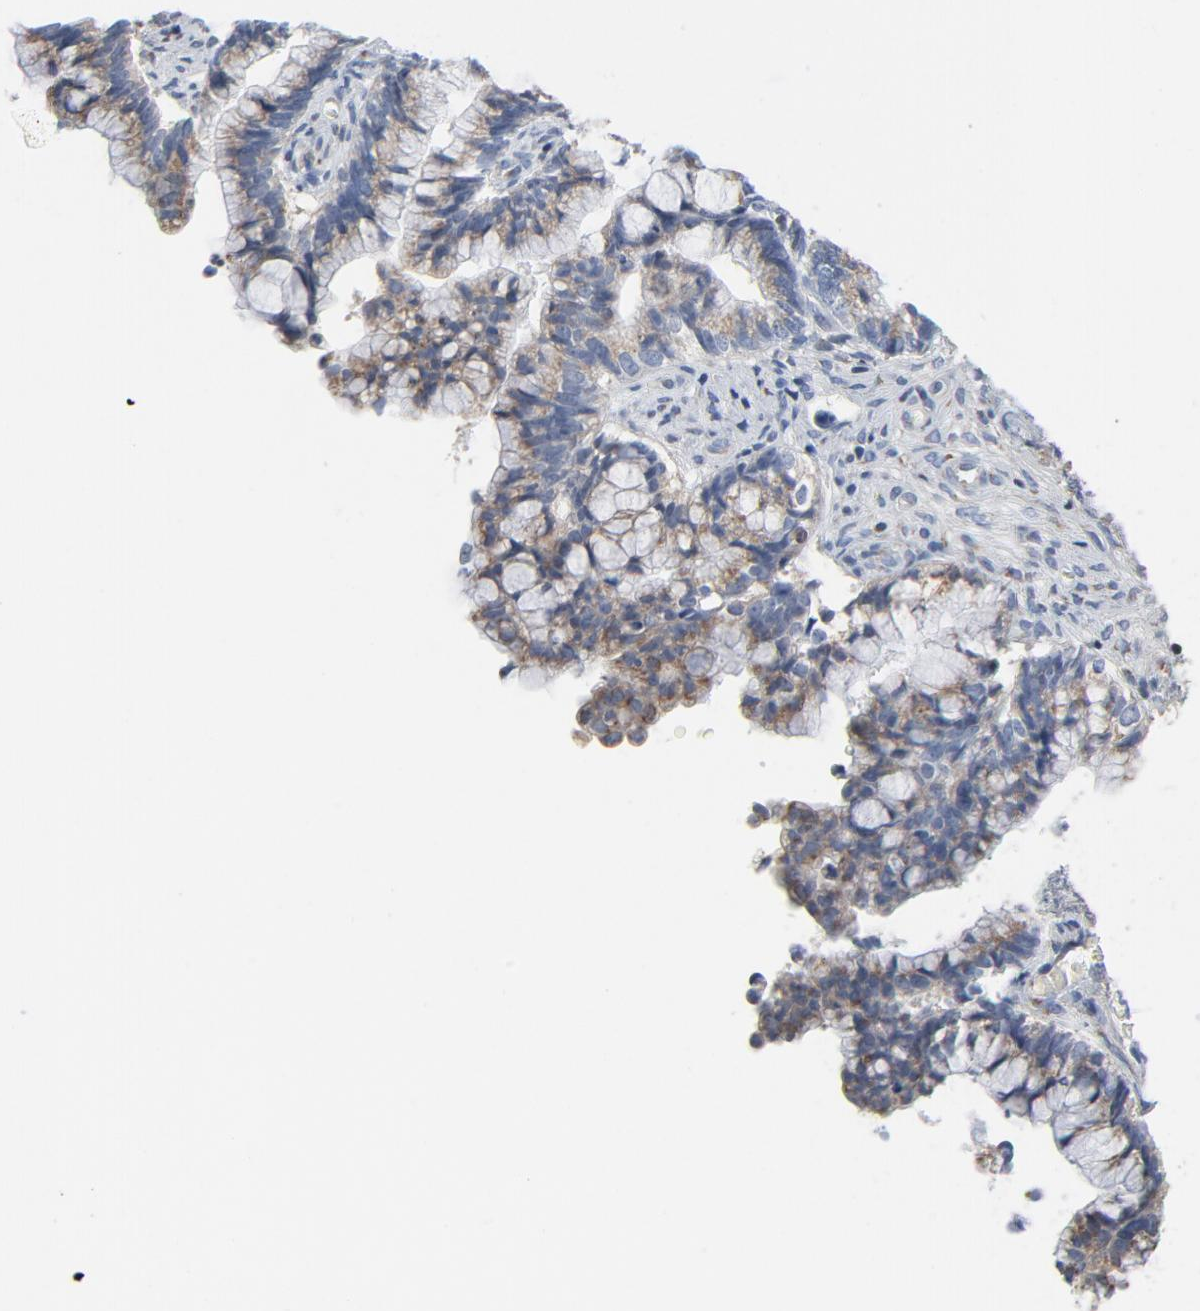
{"staining": {"intensity": "moderate", "quantity": ">75%", "location": "cytoplasmic/membranous"}, "tissue": "cervical cancer", "cell_type": "Tumor cells", "image_type": "cancer", "snomed": [{"axis": "morphology", "description": "Adenocarcinoma, NOS"}, {"axis": "topography", "description": "Cervix"}], "caption": "Approximately >75% of tumor cells in human cervical adenocarcinoma demonstrate moderate cytoplasmic/membranous protein positivity as visualized by brown immunohistochemical staining.", "gene": "YIPF6", "patient": {"sex": "female", "age": 44}}